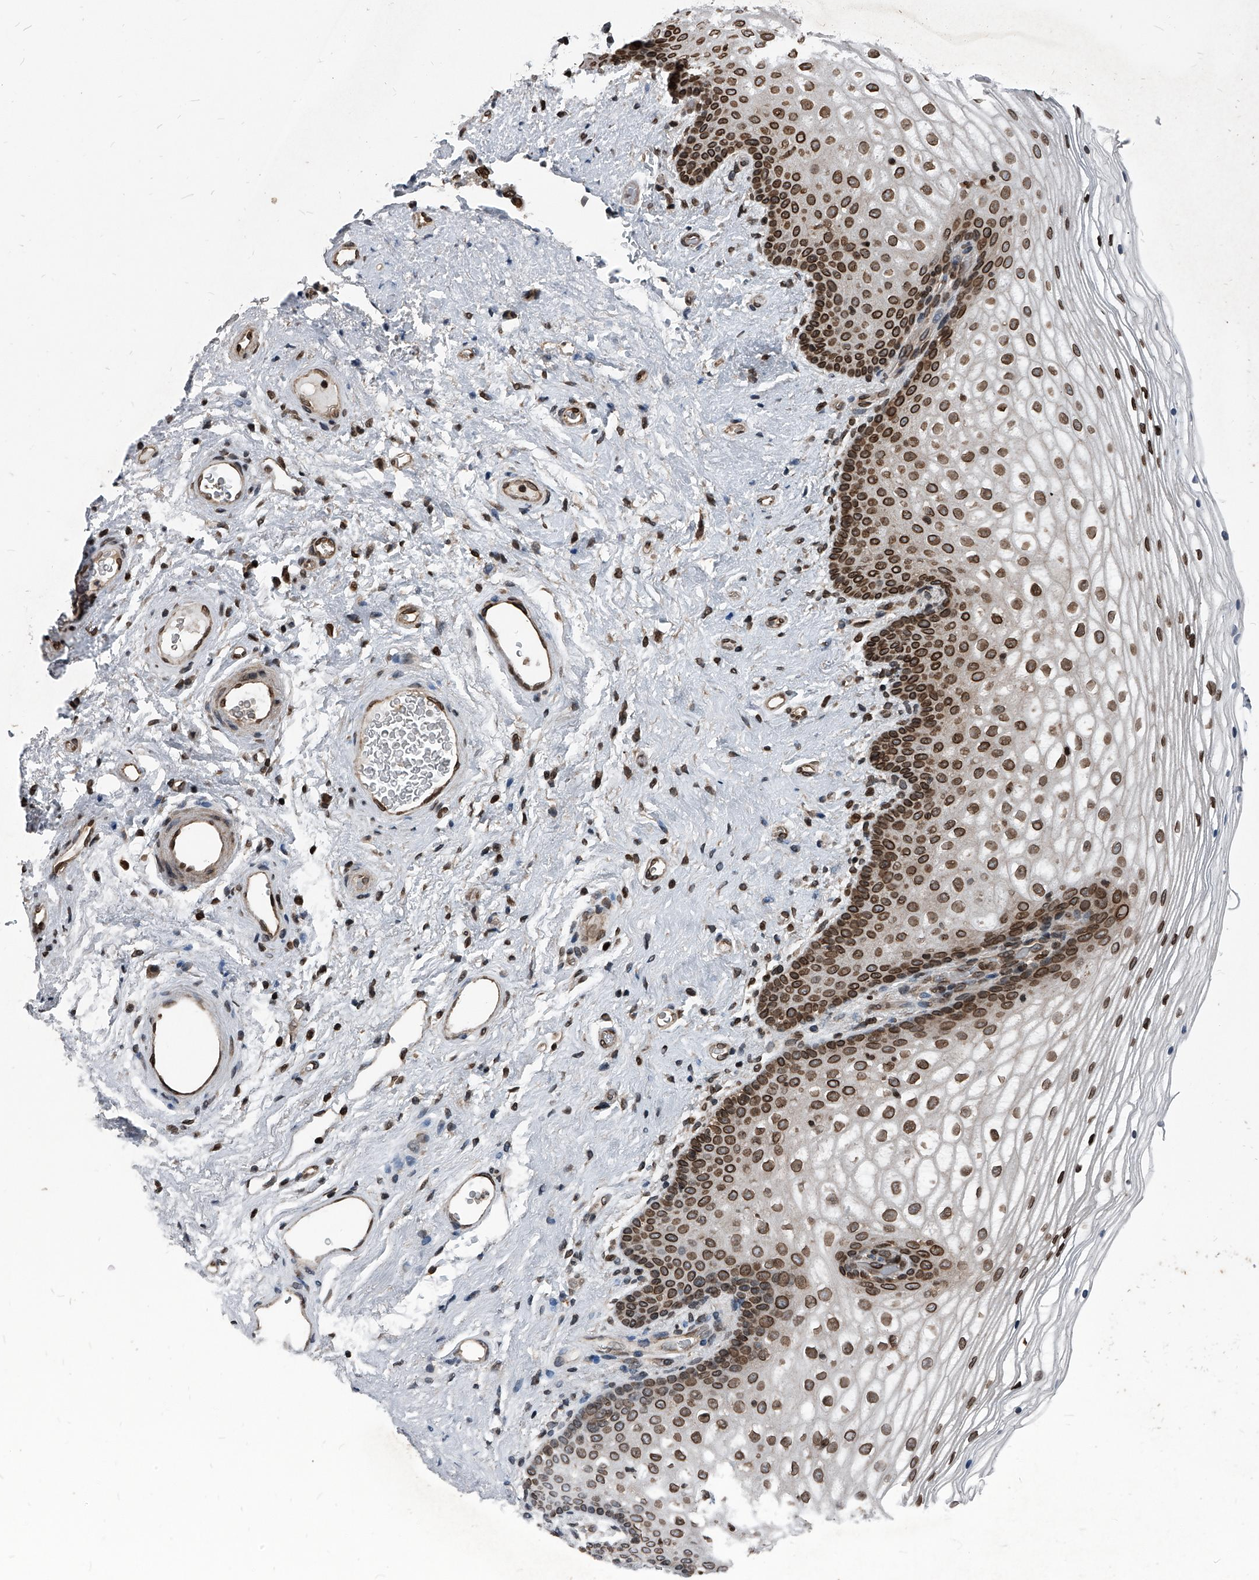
{"staining": {"intensity": "strong", "quantity": "25%-75%", "location": "cytoplasmic/membranous,nuclear"}, "tissue": "vagina", "cell_type": "Squamous epithelial cells", "image_type": "normal", "snomed": [{"axis": "morphology", "description": "Normal tissue, NOS"}, {"axis": "topography", "description": "Vagina"}], "caption": "High-power microscopy captured an immunohistochemistry micrograph of benign vagina, revealing strong cytoplasmic/membranous,nuclear positivity in about 25%-75% of squamous epithelial cells.", "gene": "PHF20", "patient": {"sex": "female", "age": 60}}